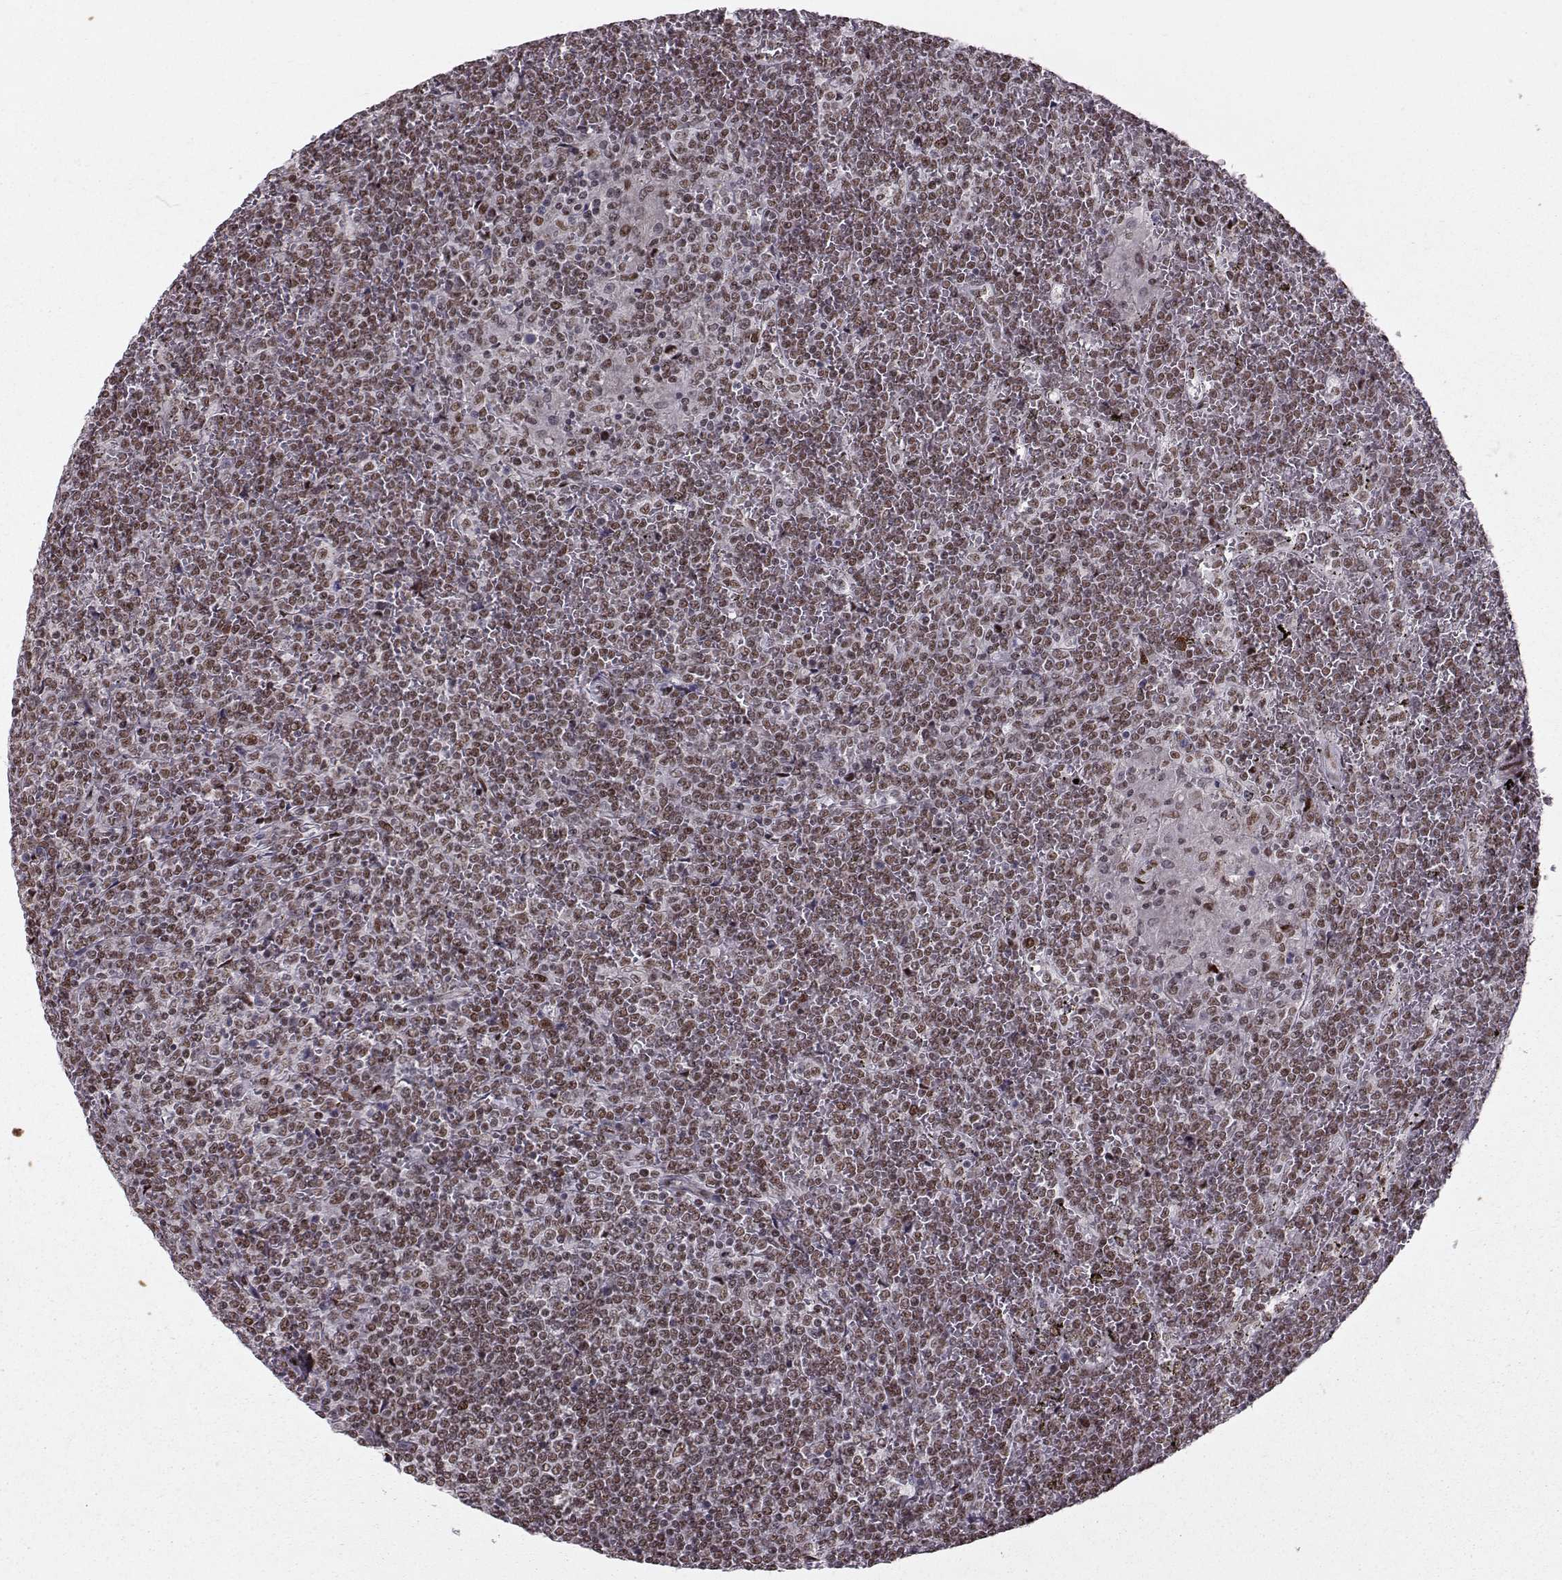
{"staining": {"intensity": "moderate", "quantity": ">75%", "location": "nuclear"}, "tissue": "lymphoma", "cell_type": "Tumor cells", "image_type": "cancer", "snomed": [{"axis": "morphology", "description": "Malignant lymphoma, non-Hodgkin's type, Low grade"}, {"axis": "topography", "description": "Spleen"}], "caption": "Immunohistochemistry (IHC) (DAB (3,3'-diaminobenzidine)) staining of lymphoma reveals moderate nuclear protein positivity in about >75% of tumor cells. Immunohistochemistry stains the protein of interest in brown and the nuclei are stained blue.", "gene": "SNAPC2", "patient": {"sex": "female", "age": 19}}